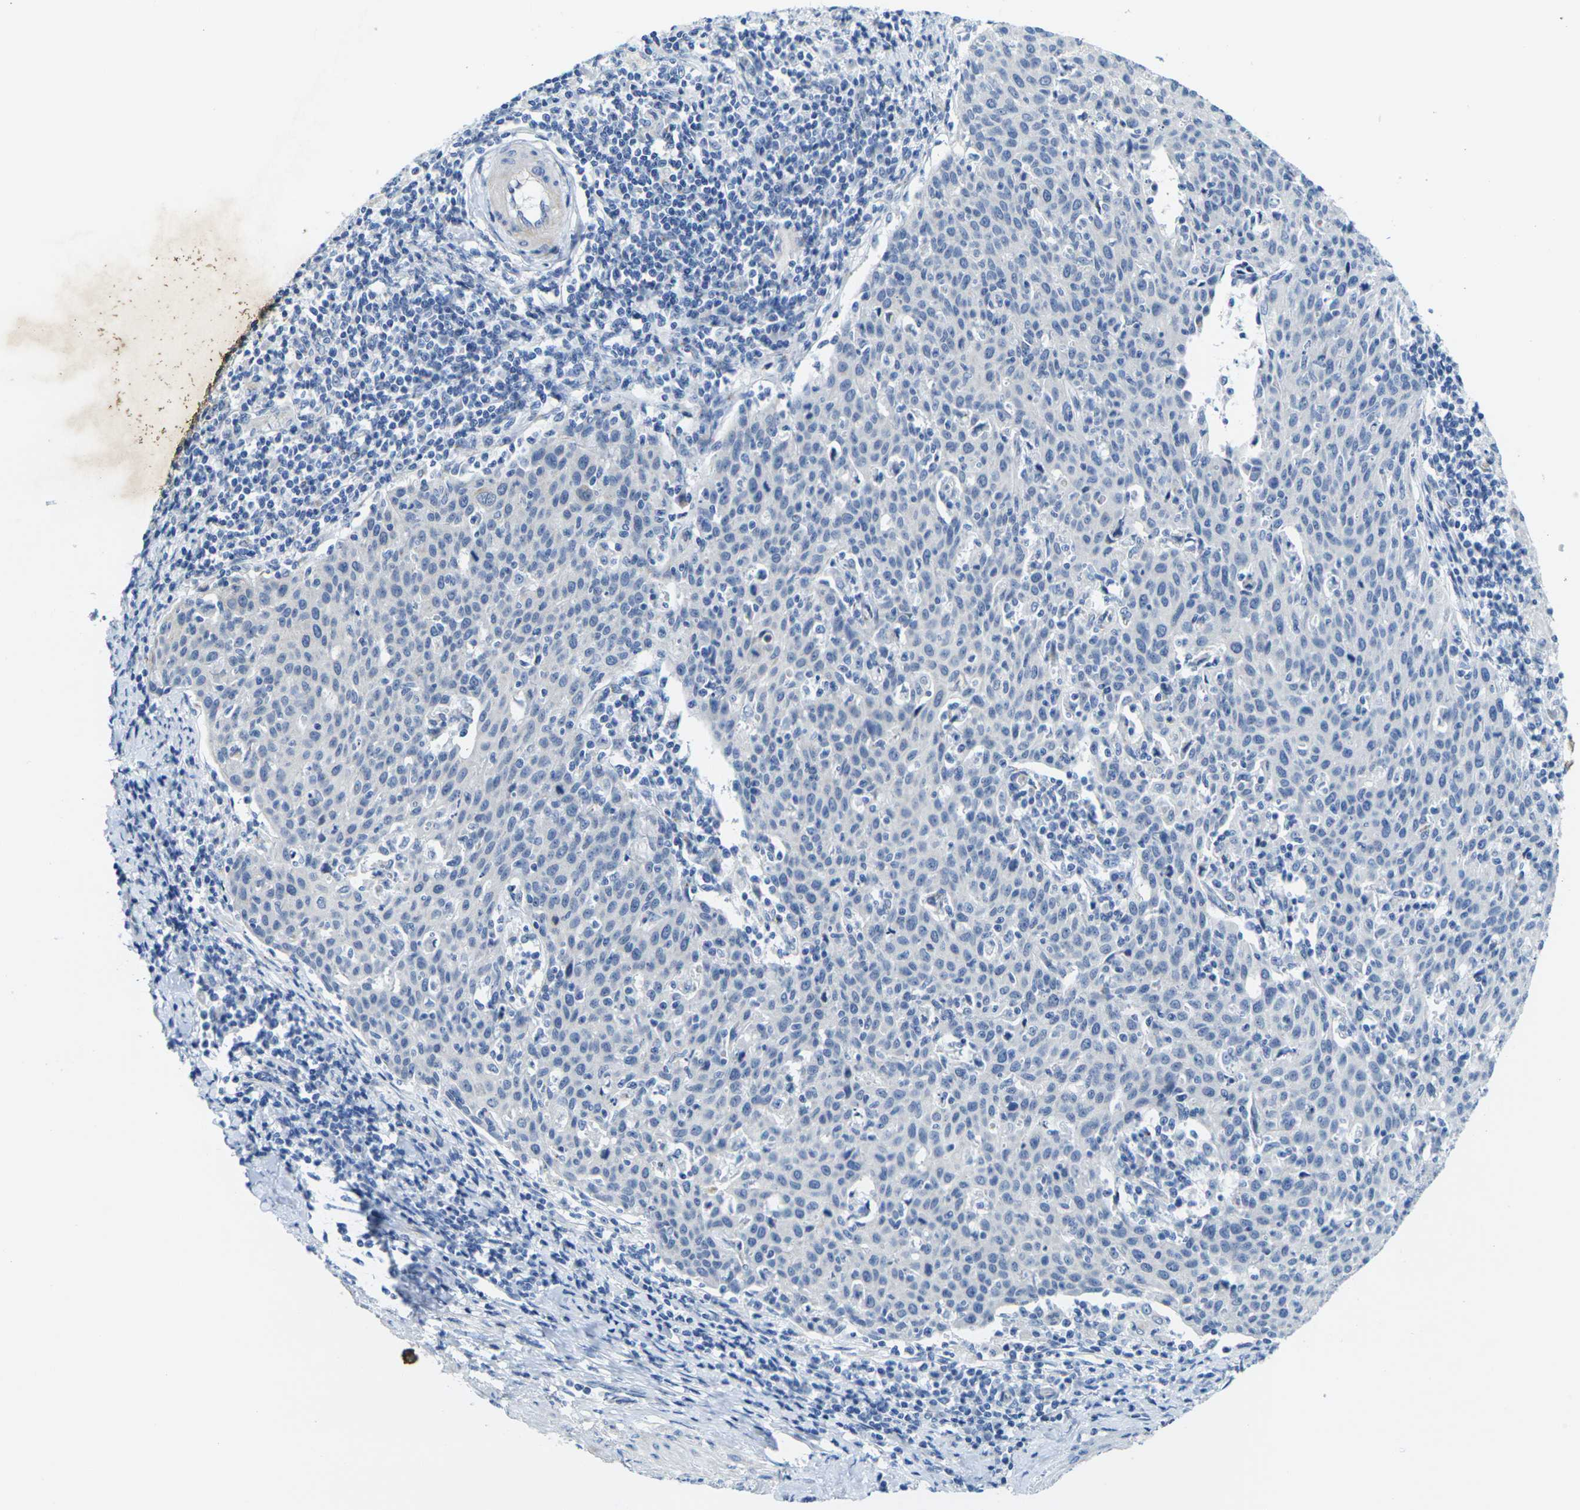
{"staining": {"intensity": "moderate", "quantity": "<25%", "location": "cytoplasmic/membranous"}, "tissue": "cervical cancer", "cell_type": "Tumor cells", "image_type": "cancer", "snomed": [{"axis": "morphology", "description": "Squamous cell carcinoma, NOS"}, {"axis": "topography", "description": "Cervix"}], "caption": "The immunohistochemical stain highlights moderate cytoplasmic/membranous staining in tumor cells of squamous cell carcinoma (cervical) tissue.", "gene": "CRK", "patient": {"sex": "female", "age": 38}}